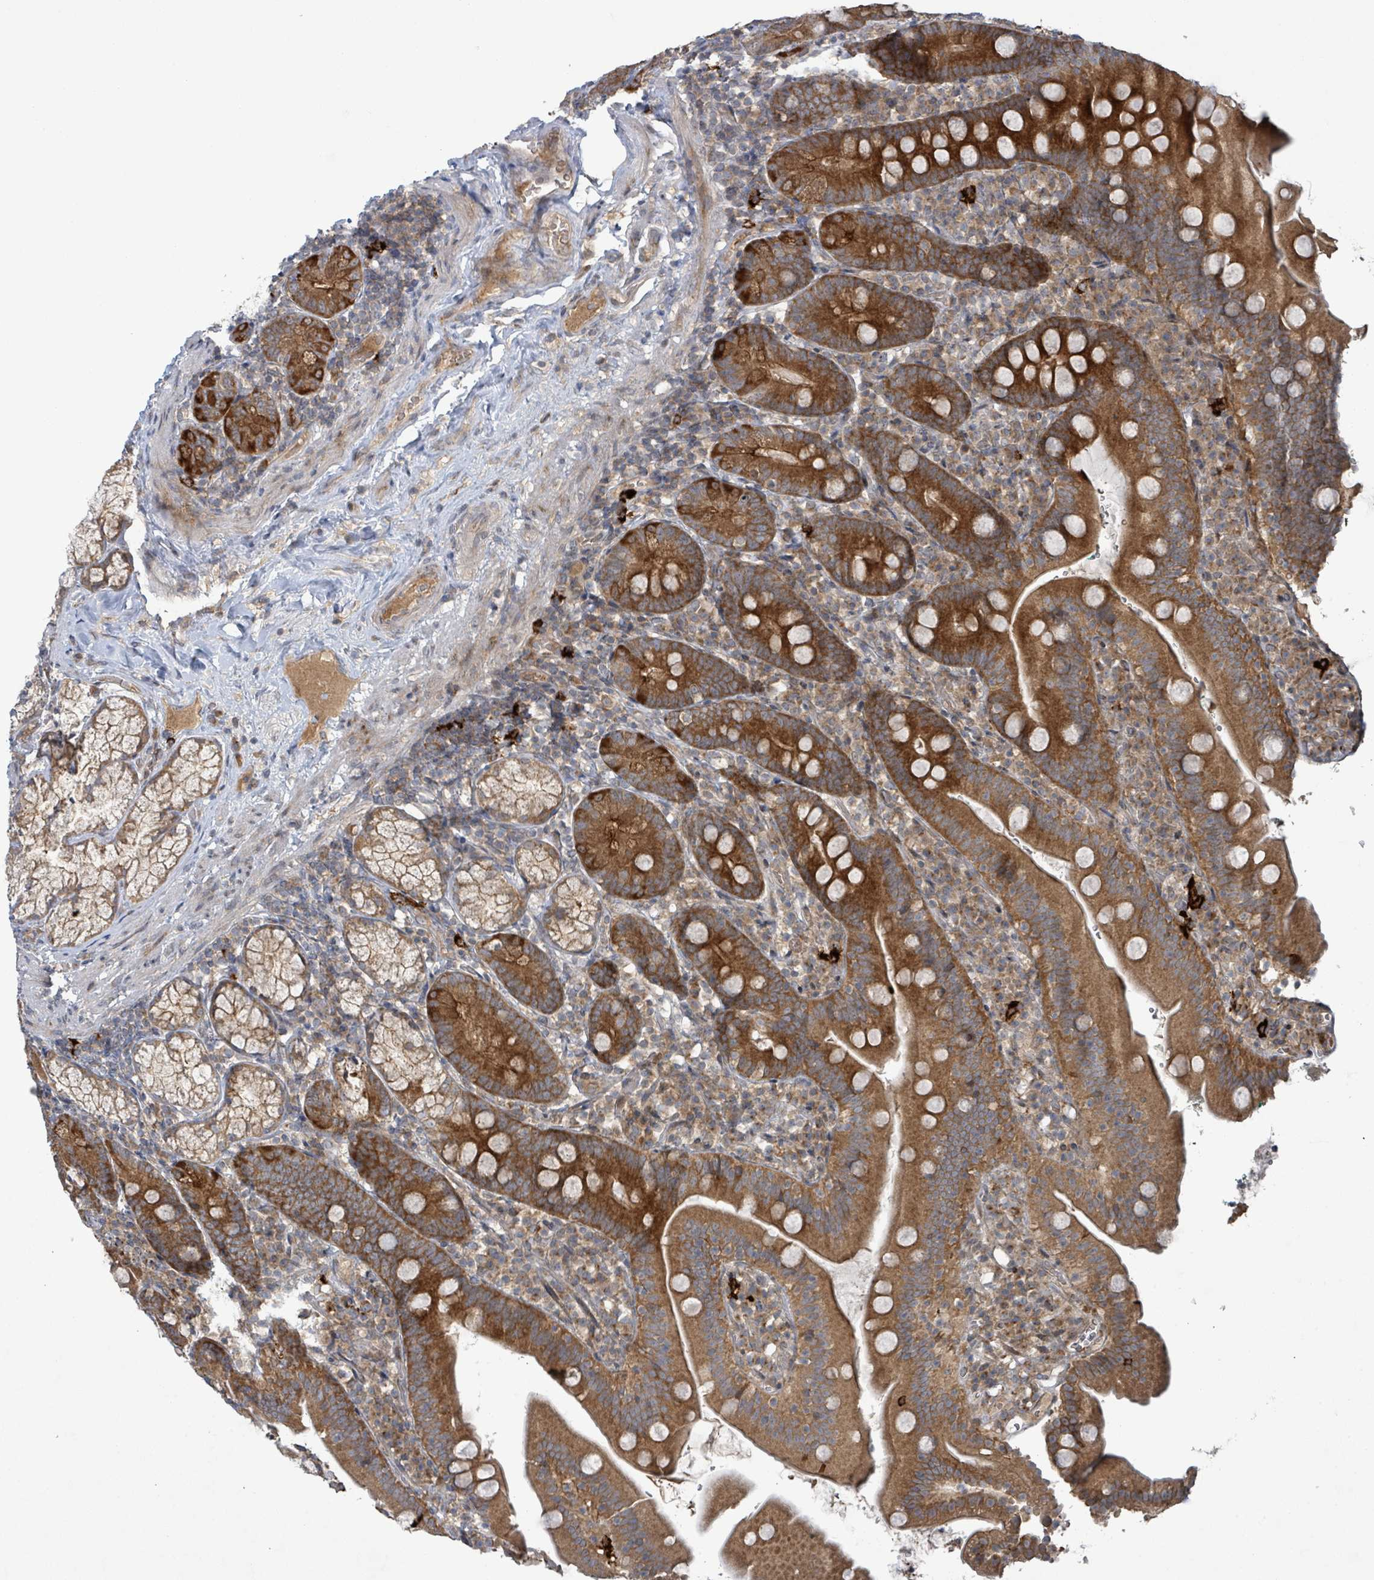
{"staining": {"intensity": "strong", "quantity": ">75%", "location": "cytoplasmic/membranous"}, "tissue": "duodenum", "cell_type": "Glandular cells", "image_type": "normal", "snomed": [{"axis": "morphology", "description": "Normal tissue, NOS"}, {"axis": "topography", "description": "Duodenum"}], "caption": "Immunohistochemistry (IHC) (DAB) staining of benign duodenum exhibits strong cytoplasmic/membranous protein staining in approximately >75% of glandular cells. (brown staining indicates protein expression, while blue staining denotes nuclei).", "gene": "OR51E1", "patient": {"sex": "female", "age": 67}}